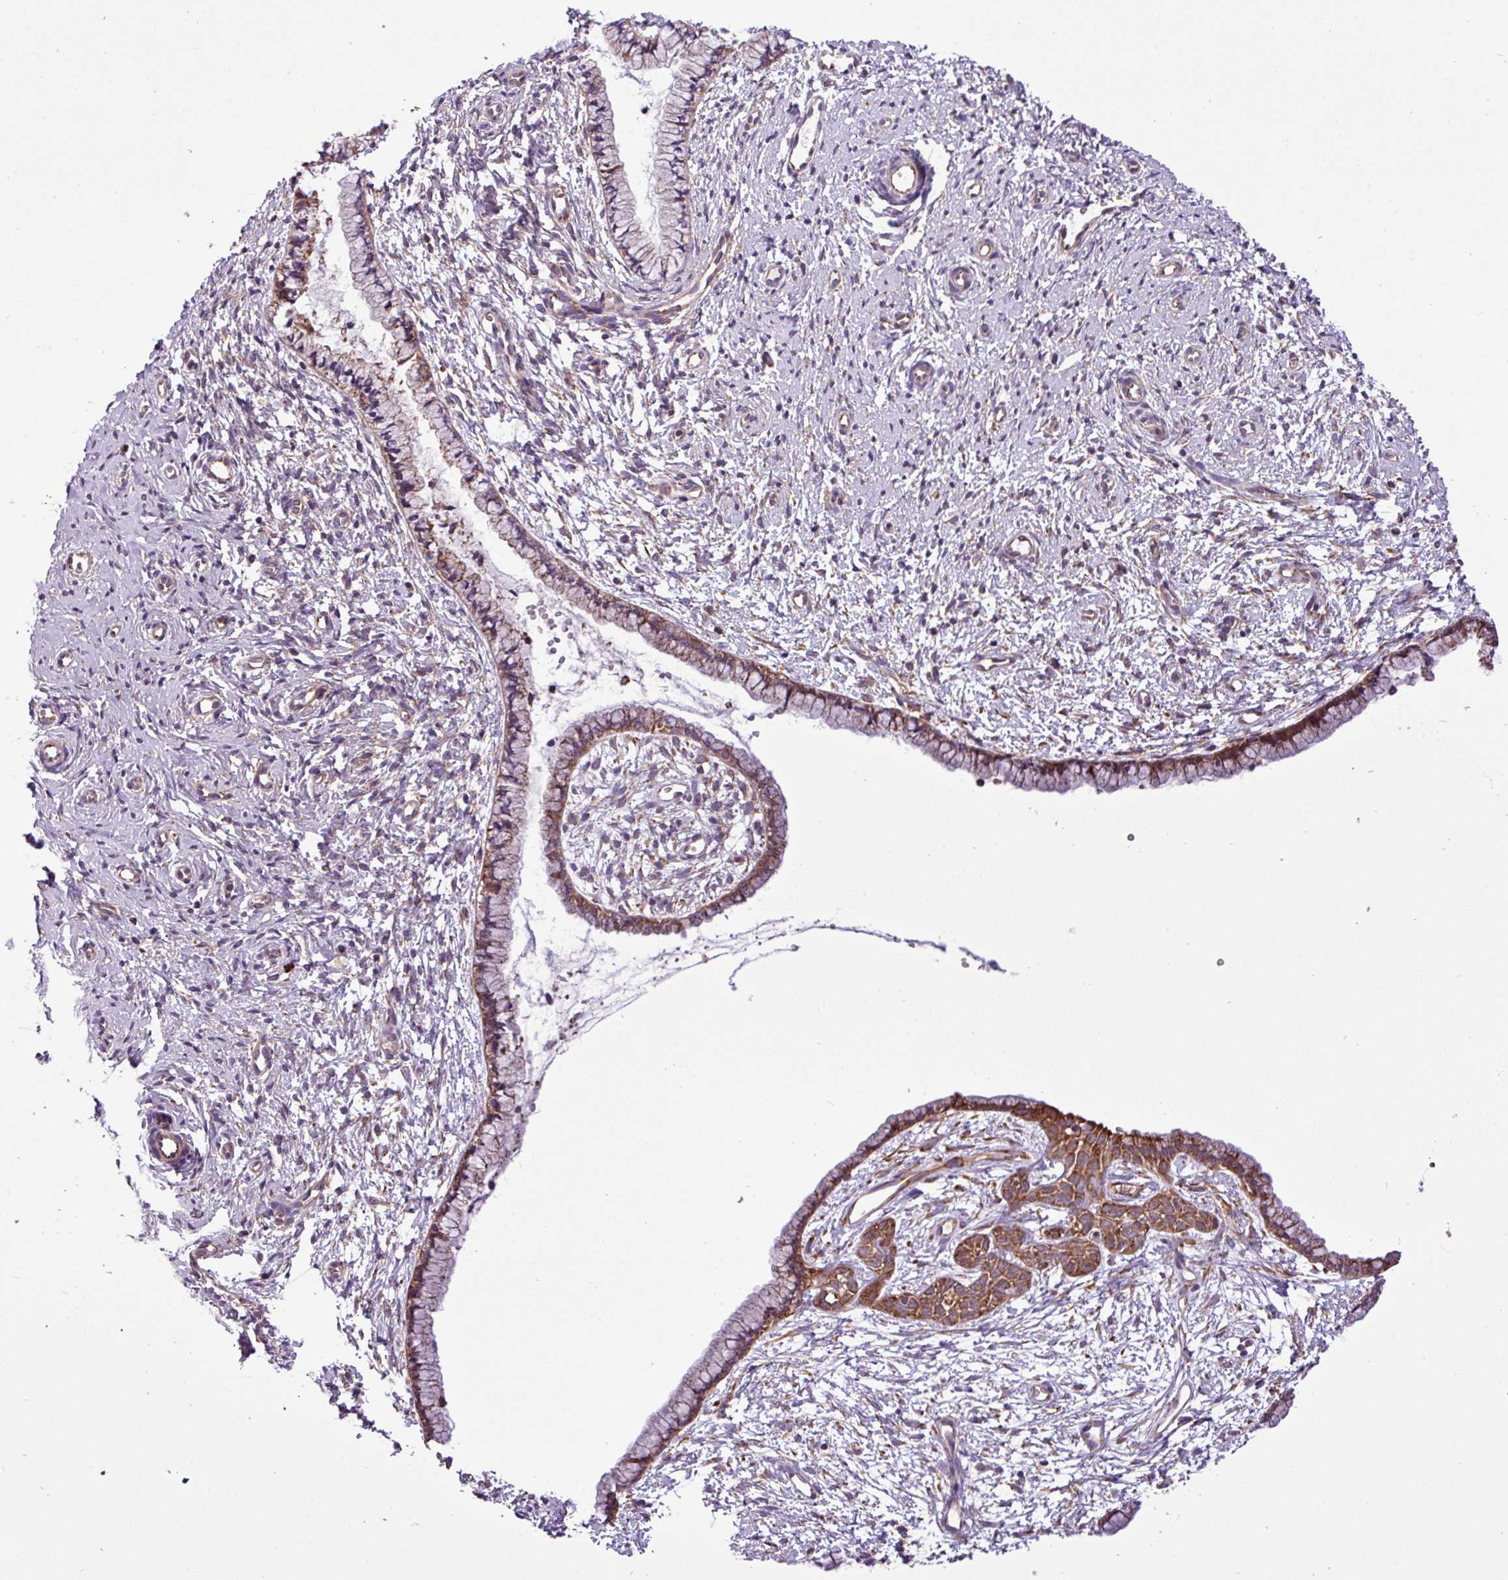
{"staining": {"intensity": "moderate", "quantity": "25%-75%", "location": "cytoplasmic/membranous"}, "tissue": "cervix", "cell_type": "Glandular cells", "image_type": "normal", "snomed": [{"axis": "morphology", "description": "Normal tissue, NOS"}, {"axis": "topography", "description": "Cervix"}], "caption": "Immunohistochemical staining of unremarkable human cervix shows 25%-75% levels of moderate cytoplasmic/membranous protein staining in approximately 25%-75% of glandular cells. (DAB IHC with brightfield microscopy, high magnification).", "gene": "RPL13", "patient": {"sex": "female", "age": 57}}